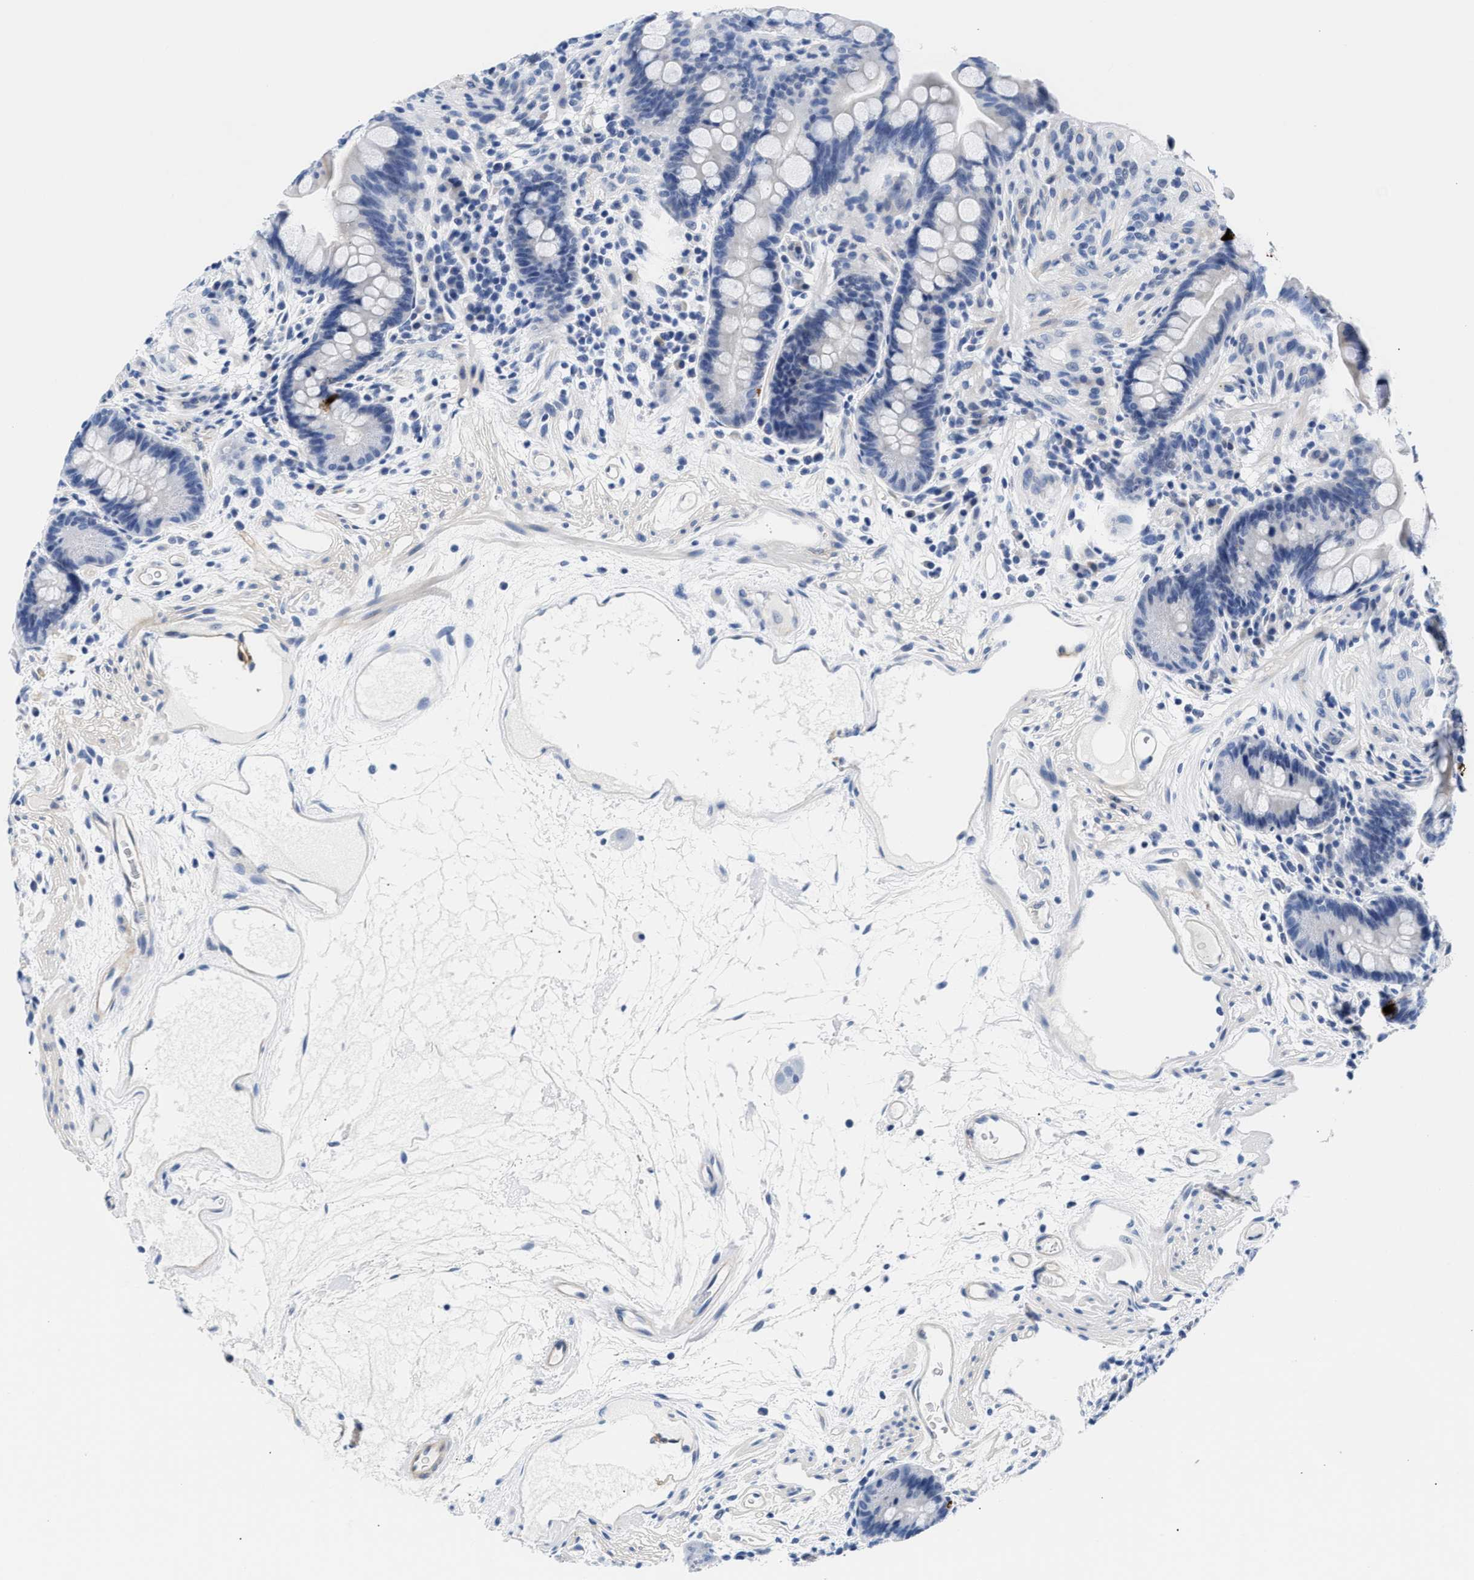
{"staining": {"intensity": "negative", "quantity": "none", "location": "none"}, "tissue": "colon", "cell_type": "Endothelial cells", "image_type": "normal", "snomed": [{"axis": "morphology", "description": "Normal tissue, NOS"}, {"axis": "topography", "description": "Colon"}], "caption": "The photomicrograph demonstrates no staining of endothelial cells in benign colon. (Brightfield microscopy of DAB immunohistochemistry (IHC) at high magnification).", "gene": "TRIM29", "patient": {"sex": "male", "age": 73}}